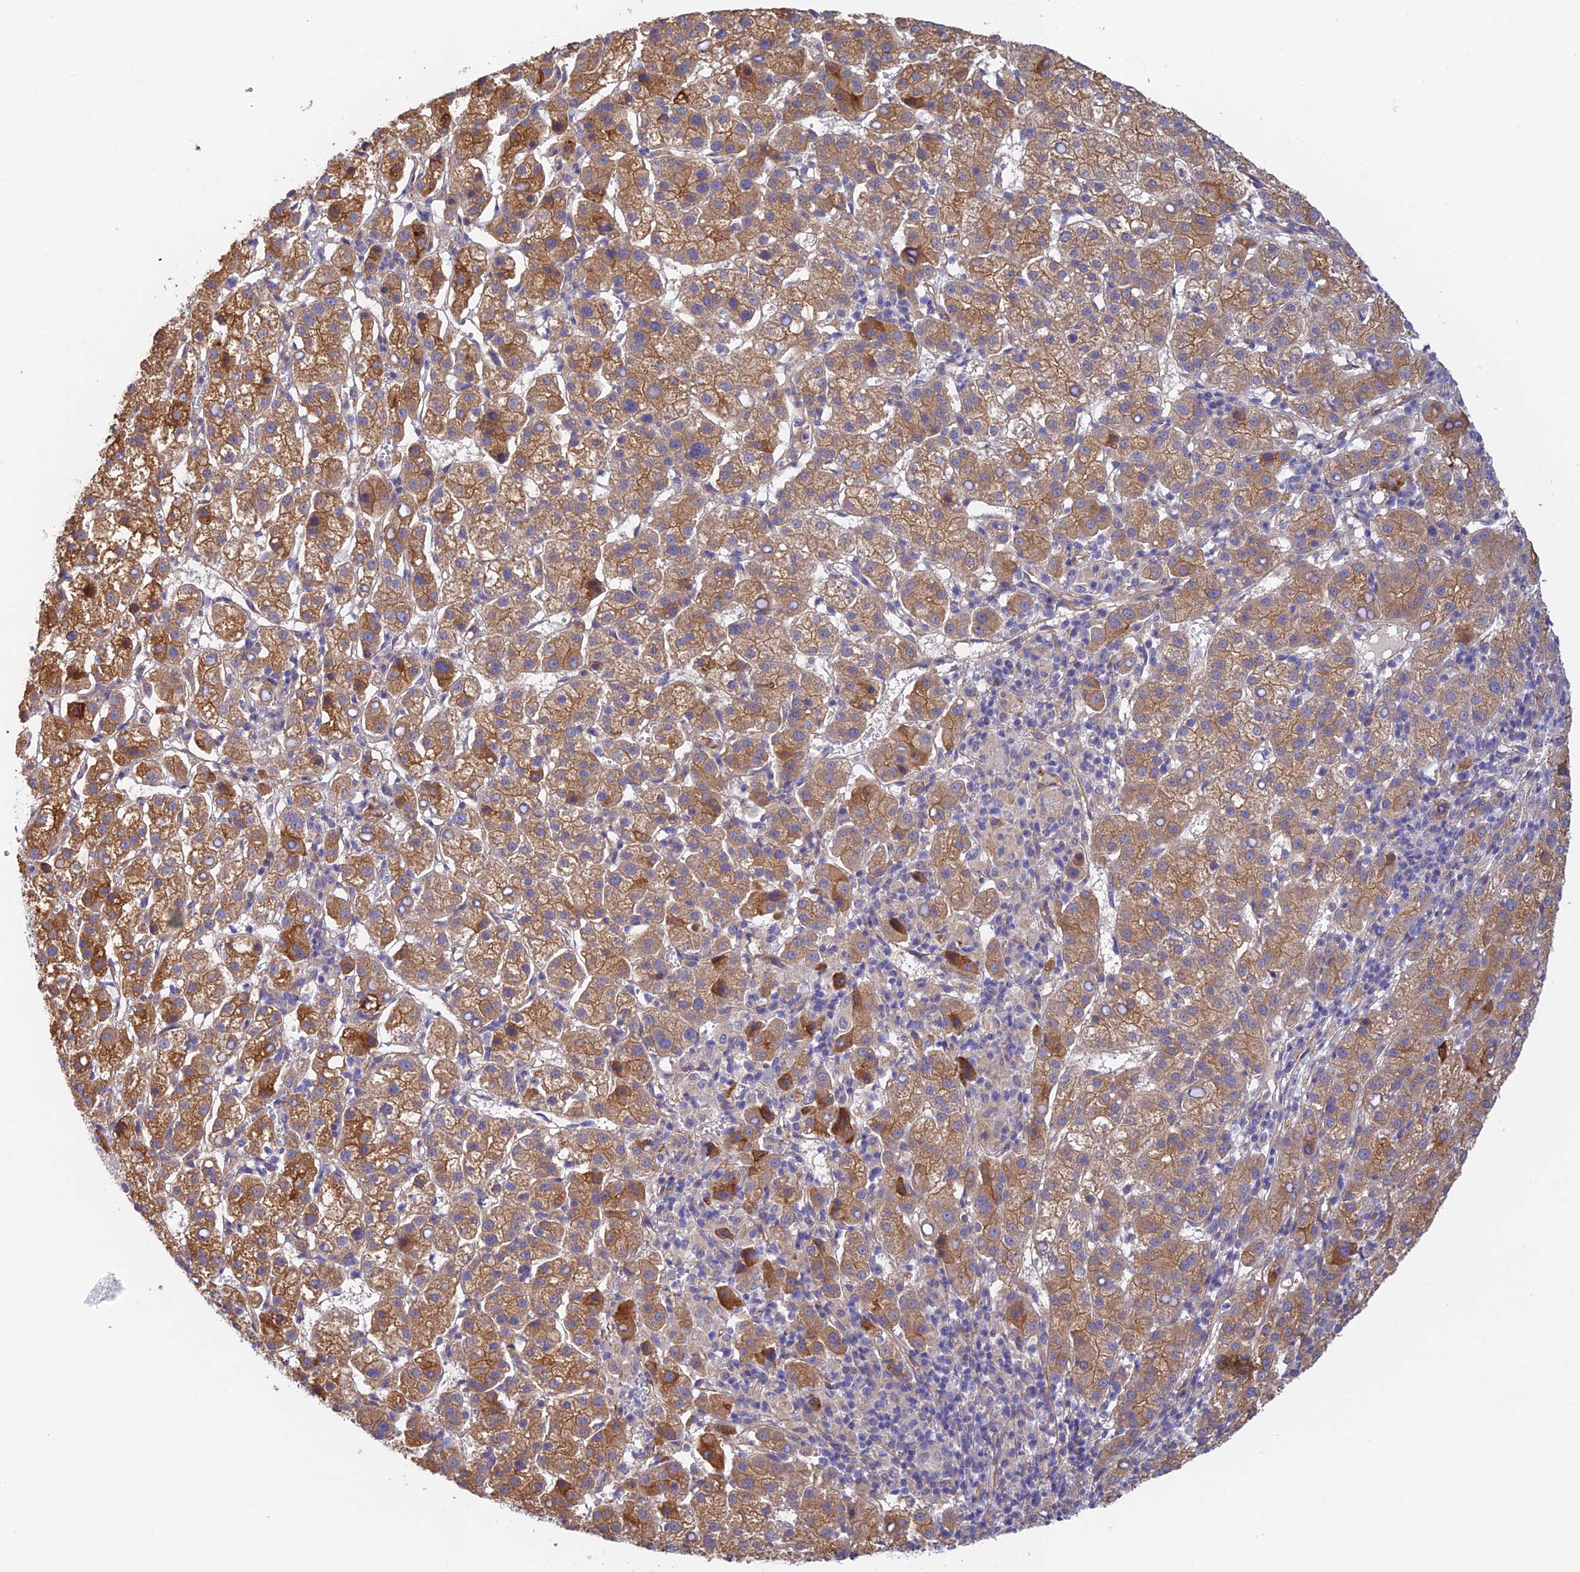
{"staining": {"intensity": "moderate", "quantity": ">75%", "location": "cytoplasmic/membranous"}, "tissue": "liver cancer", "cell_type": "Tumor cells", "image_type": "cancer", "snomed": [{"axis": "morphology", "description": "Carcinoma, Hepatocellular, NOS"}, {"axis": "topography", "description": "Liver"}], "caption": "This micrograph demonstrates immunohistochemistry (IHC) staining of human liver hepatocellular carcinoma, with medium moderate cytoplasmic/membranous positivity in approximately >75% of tumor cells.", "gene": "MYO9A", "patient": {"sex": "female", "age": 58}}